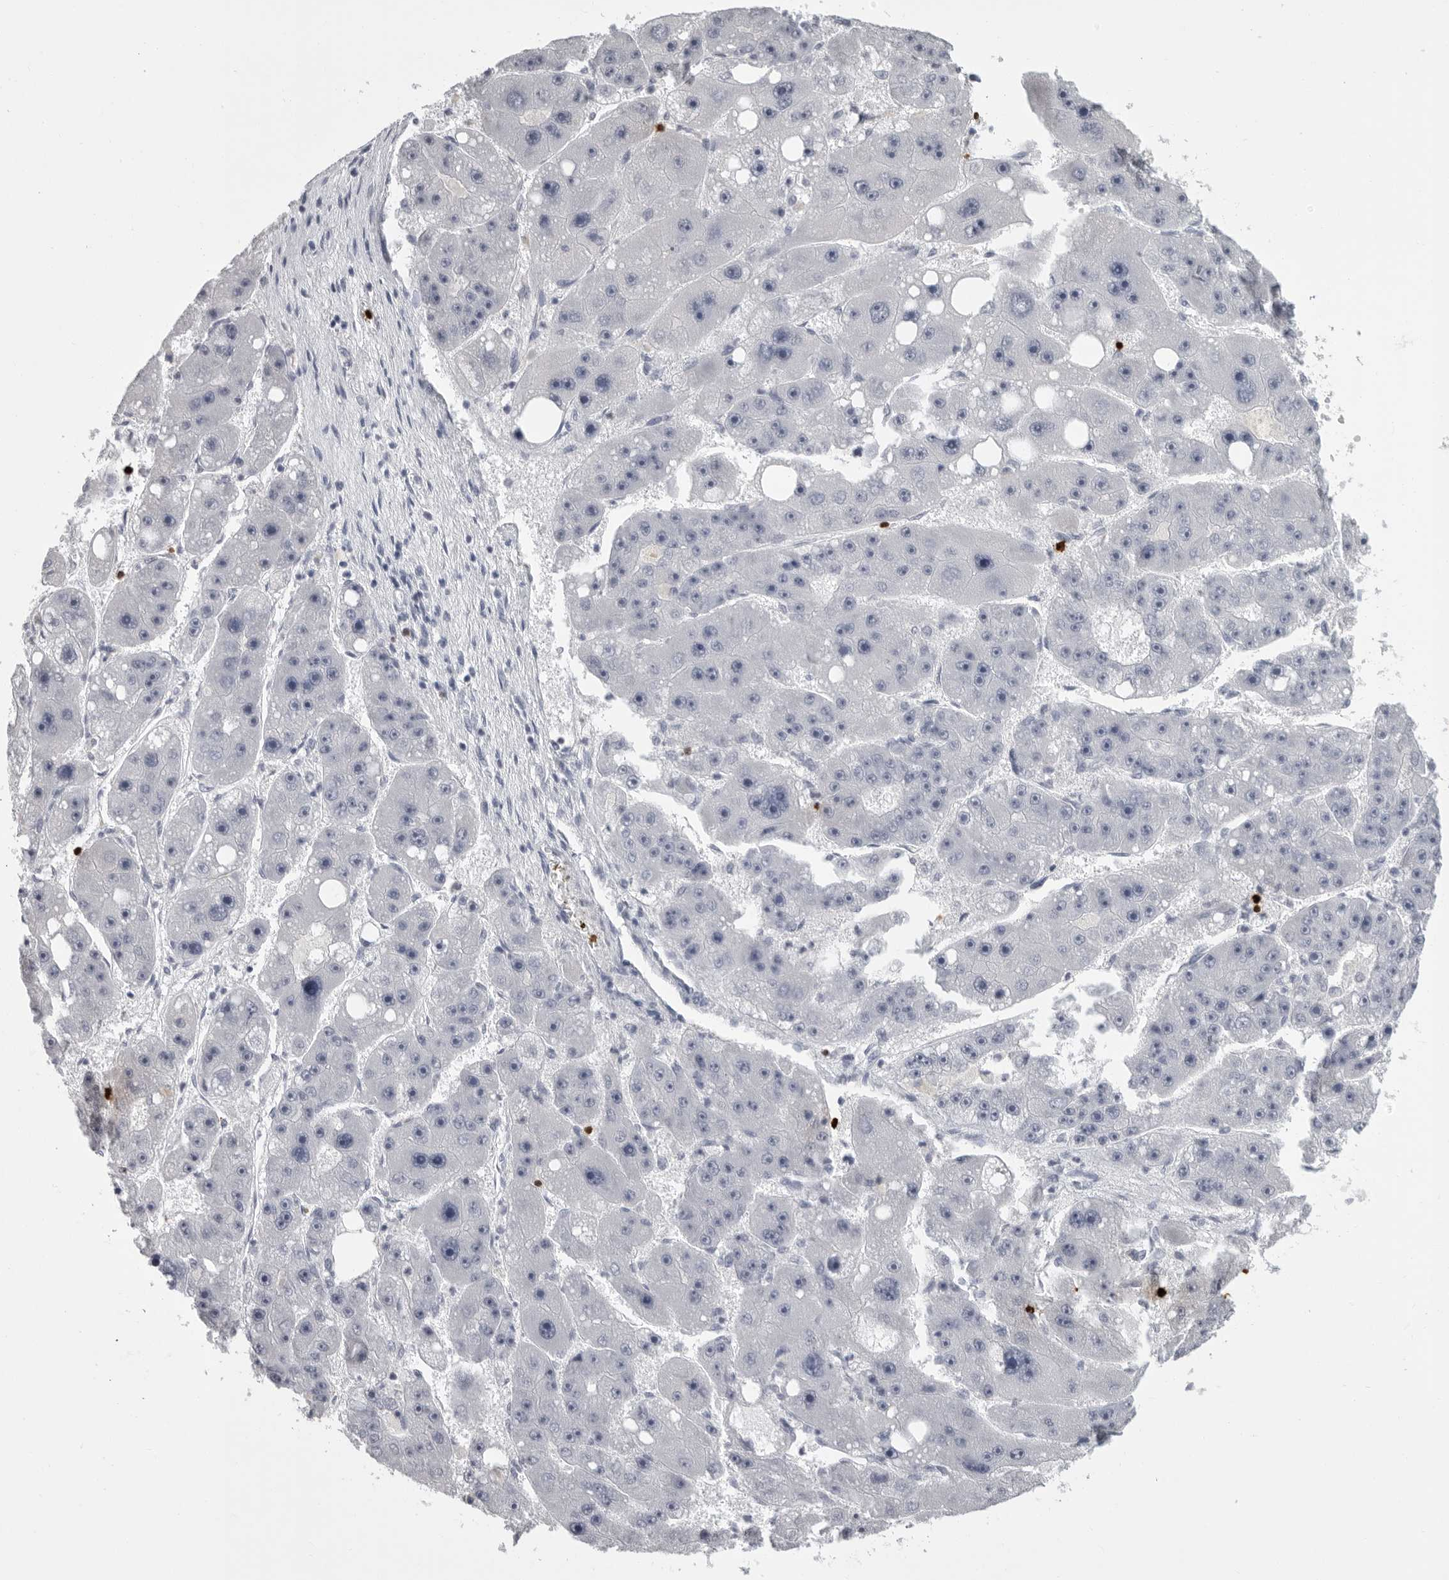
{"staining": {"intensity": "negative", "quantity": "none", "location": "none"}, "tissue": "liver cancer", "cell_type": "Tumor cells", "image_type": "cancer", "snomed": [{"axis": "morphology", "description": "Carcinoma, Hepatocellular, NOS"}, {"axis": "topography", "description": "Liver"}], "caption": "Immunohistochemistry histopathology image of neoplastic tissue: liver hepatocellular carcinoma stained with DAB reveals no significant protein staining in tumor cells.", "gene": "GNLY", "patient": {"sex": "female", "age": 61}}